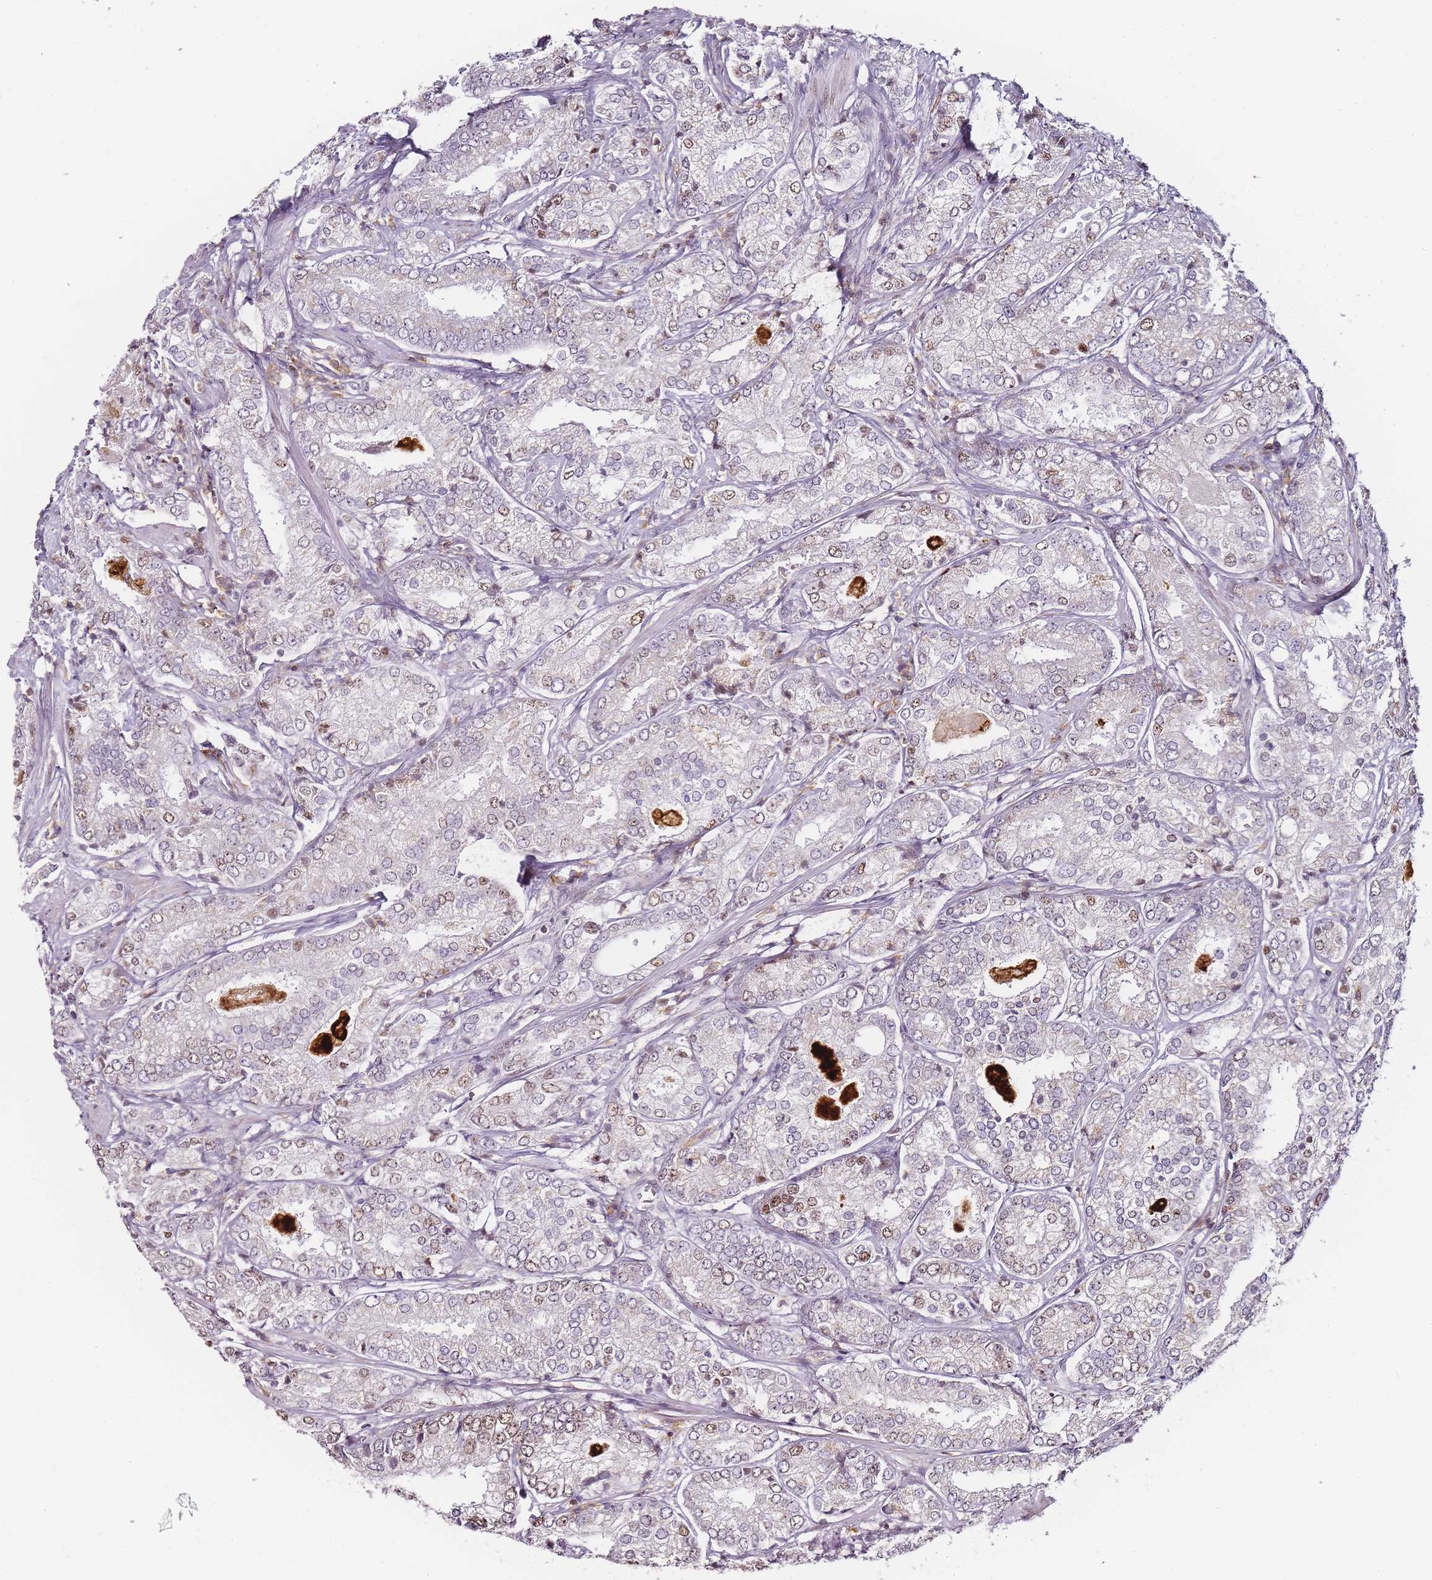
{"staining": {"intensity": "moderate", "quantity": "<25%", "location": "nuclear"}, "tissue": "prostate cancer", "cell_type": "Tumor cells", "image_type": "cancer", "snomed": [{"axis": "morphology", "description": "Adenocarcinoma, High grade"}, {"axis": "topography", "description": "Prostate"}], "caption": "Tumor cells reveal low levels of moderate nuclear expression in approximately <25% of cells in human prostate high-grade adenocarcinoma.", "gene": "JAKMIP1", "patient": {"sex": "male", "age": 63}}